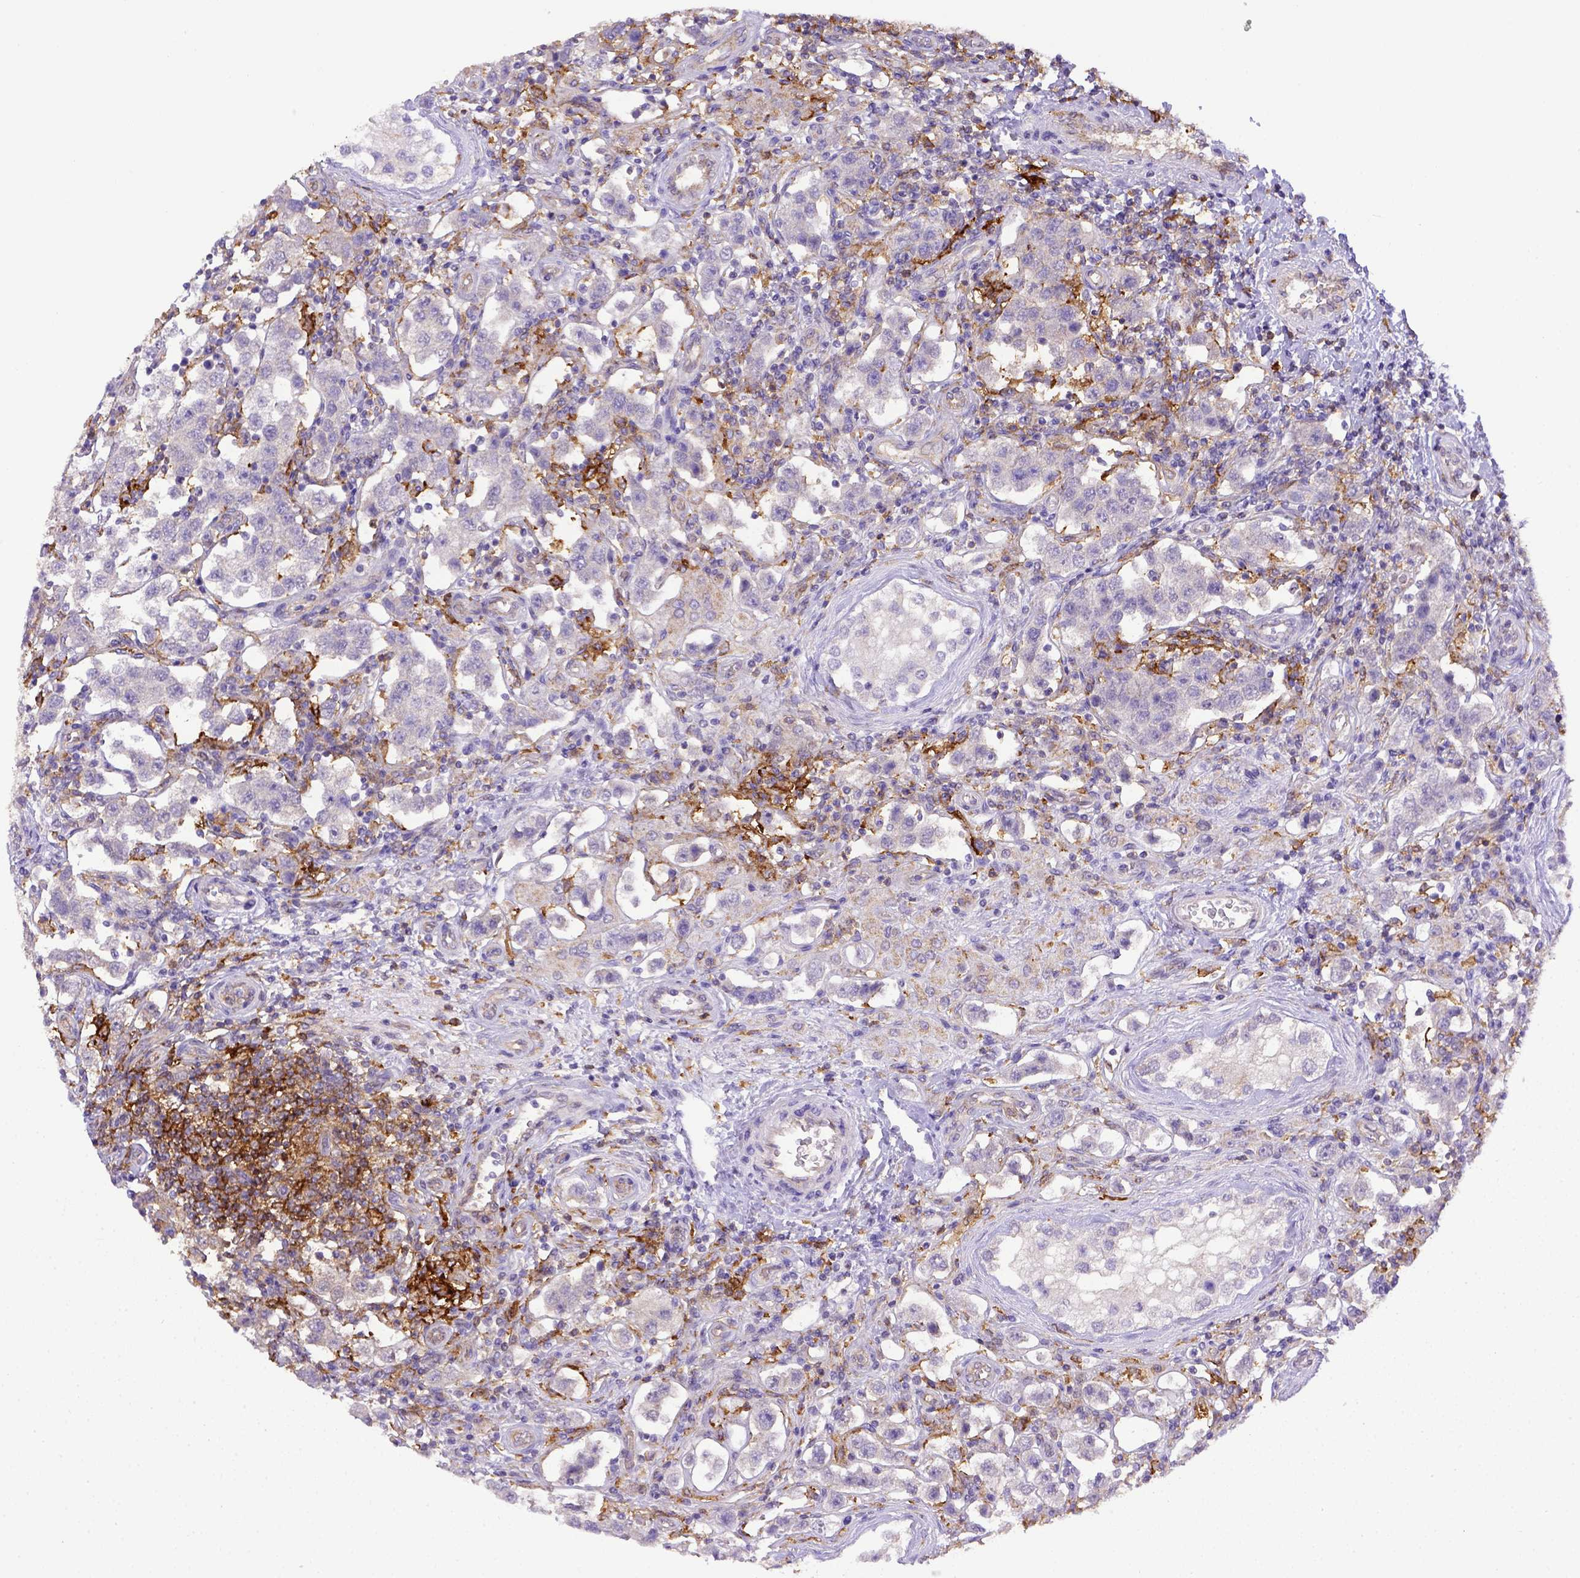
{"staining": {"intensity": "negative", "quantity": "none", "location": "none"}, "tissue": "testis cancer", "cell_type": "Tumor cells", "image_type": "cancer", "snomed": [{"axis": "morphology", "description": "Seminoma, NOS"}, {"axis": "topography", "description": "Testis"}], "caption": "High magnification brightfield microscopy of testis cancer (seminoma) stained with DAB (brown) and counterstained with hematoxylin (blue): tumor cells show no significant expression.", "gene": "CD40", "patient": {"sex": "male", "age": 37}}